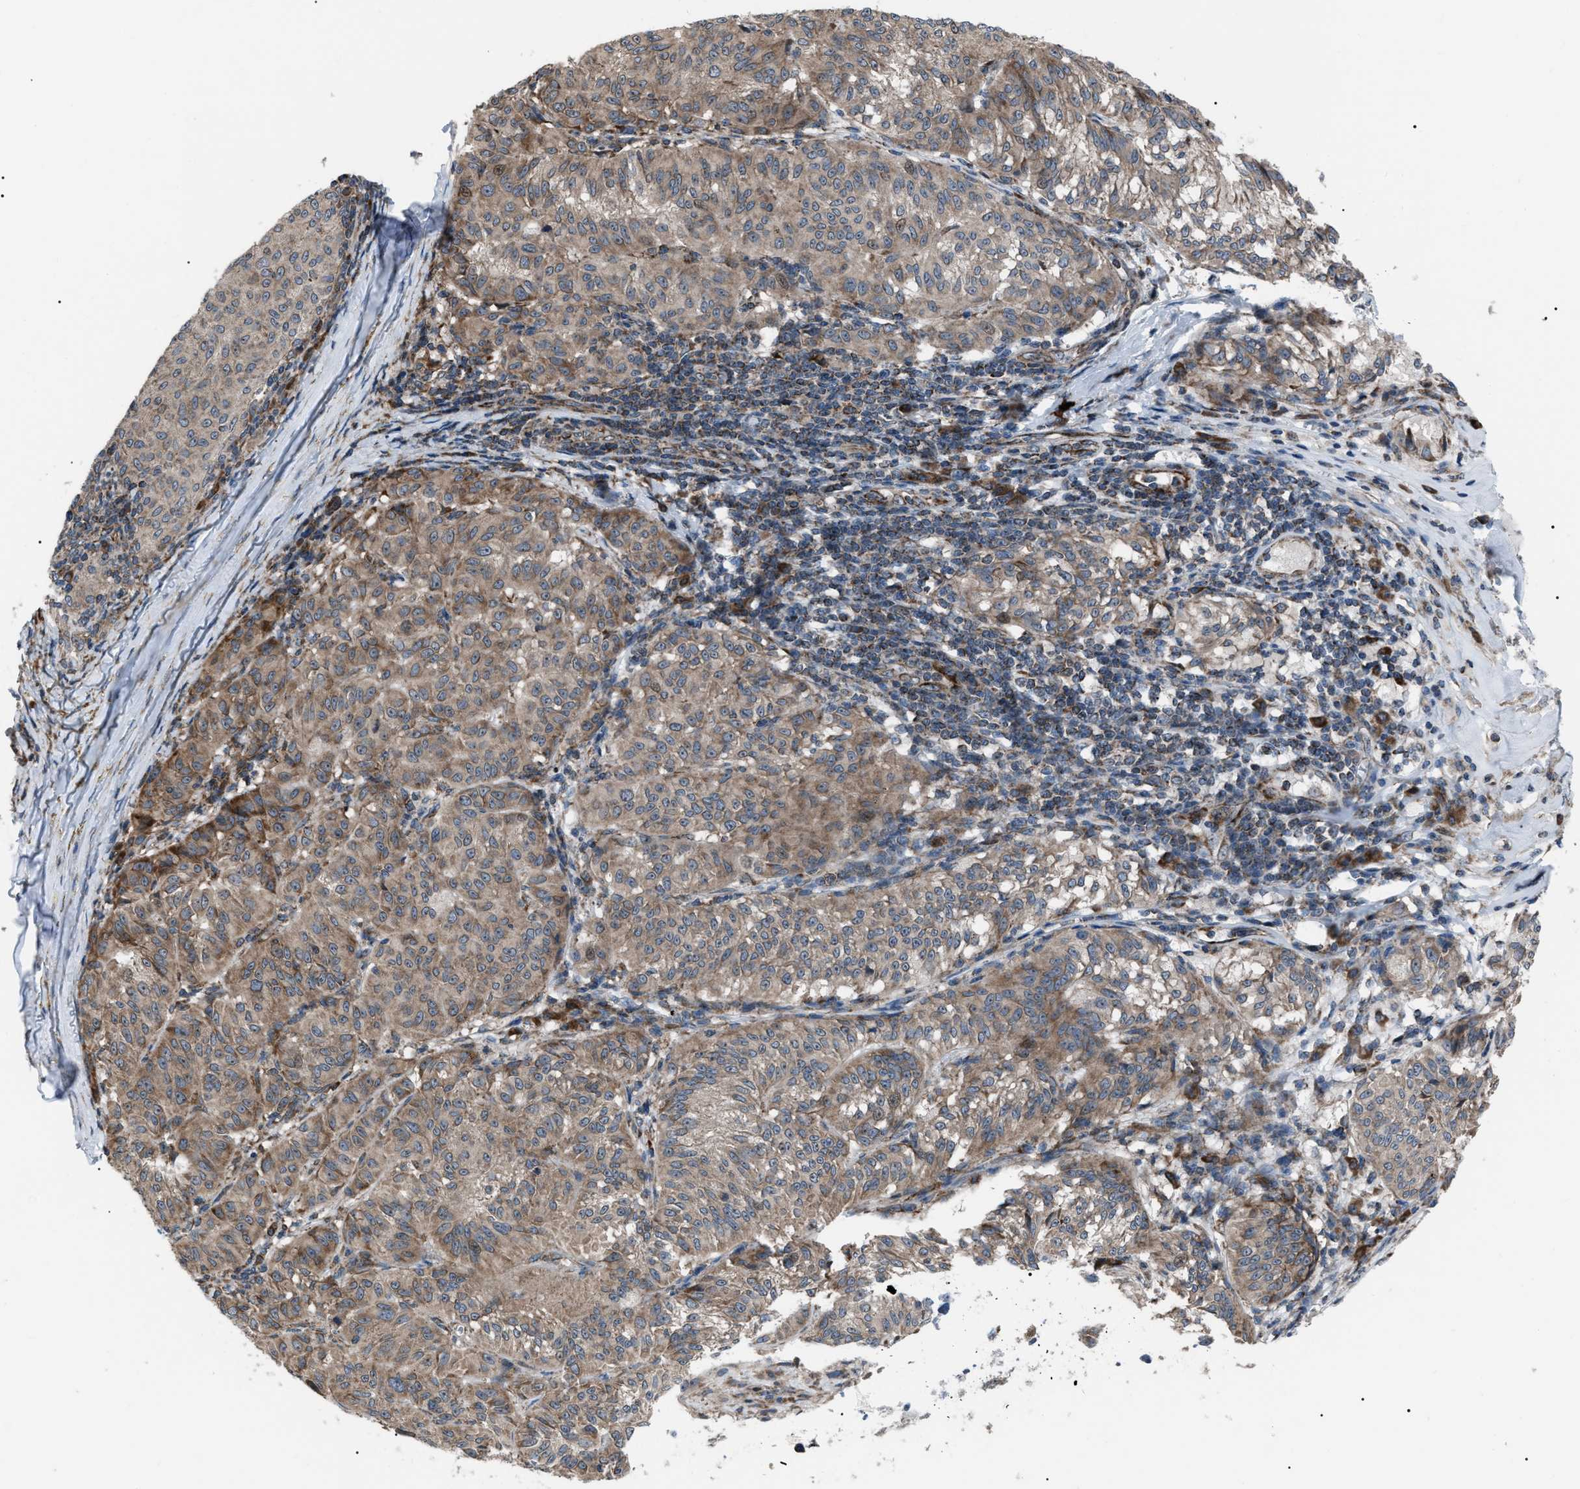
{"staining": {"intensity": "moderate", "quantity": ">75%", "location": "cytoplasmic/membranous"}, "tissue": "melanoma", "cell_type": "Tumor cells", "image_type": "cancer", "snomed": [{"axis": "morphology", "description": "Malignant melanoma, NOS"}, {"axis": "topography", "description": "Skin"}], "caption": "Malignant melanoma was stained to show a protein in brown. There is medium levels of moderate cytoplasmic/membranous positivity in about >75% of tumor cells.", "gene": "AGO2", "patient": {"sex": "female", "age": 72}}